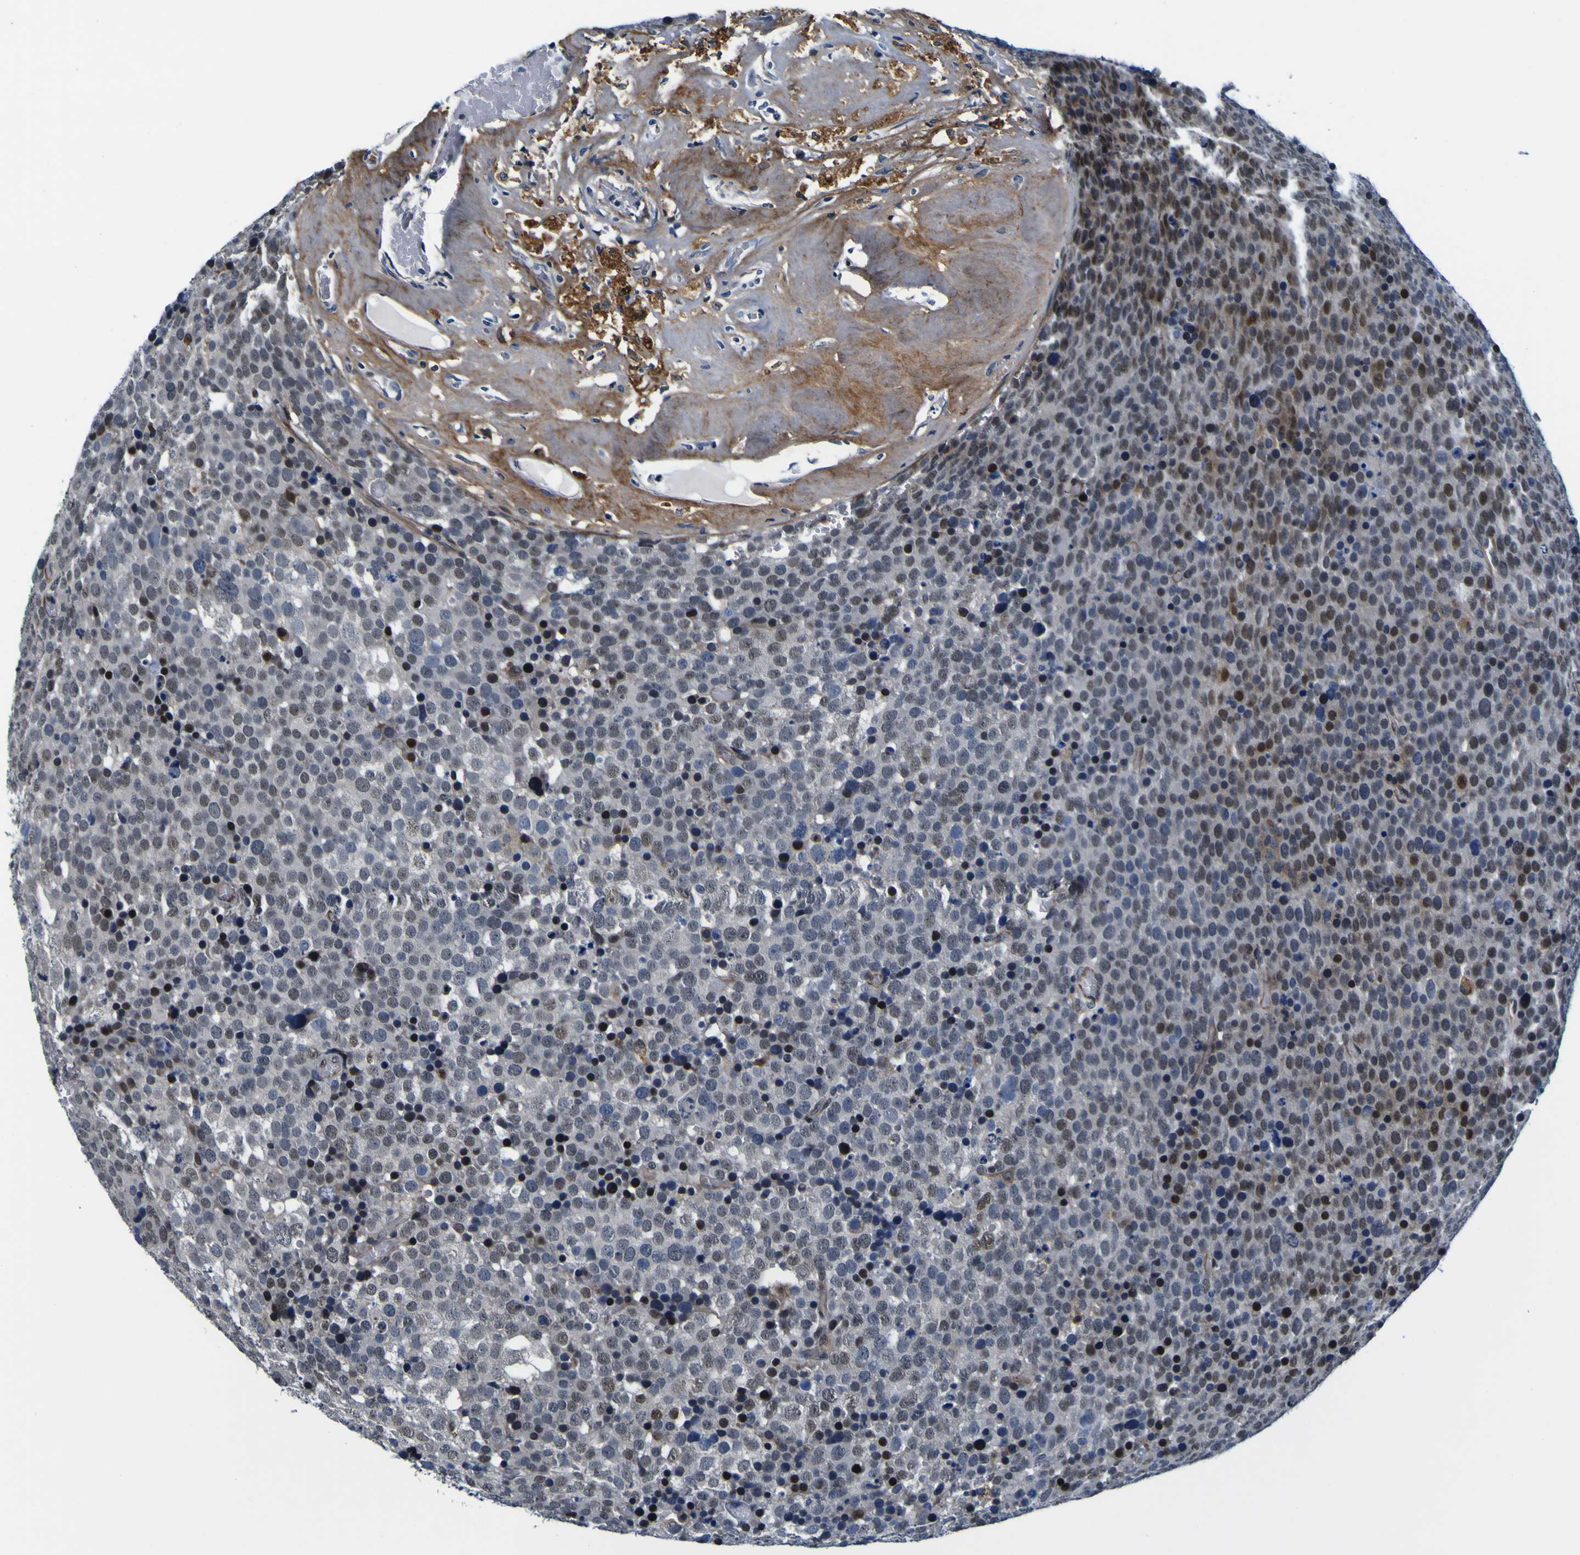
{"staining": {"intensity": "moderate", "quantity": "25%-75%", "location": "nuclear"}, "tissue": "testis cancer", "cell_type": "Tumor cells", "image_type": "cancer", "snomed": [{"axis": "morphology", "description": "Seminoma, NOS"}, {"axis": "topography", "description": "Testis"}], "caption": "Protein expression analysis of testis cancer (seminoma) shows moderate nuclear staining in about 25%-75% of tumor cells.", "gene": "POSTN", "patient": {"sex": "male", "age": 71}}